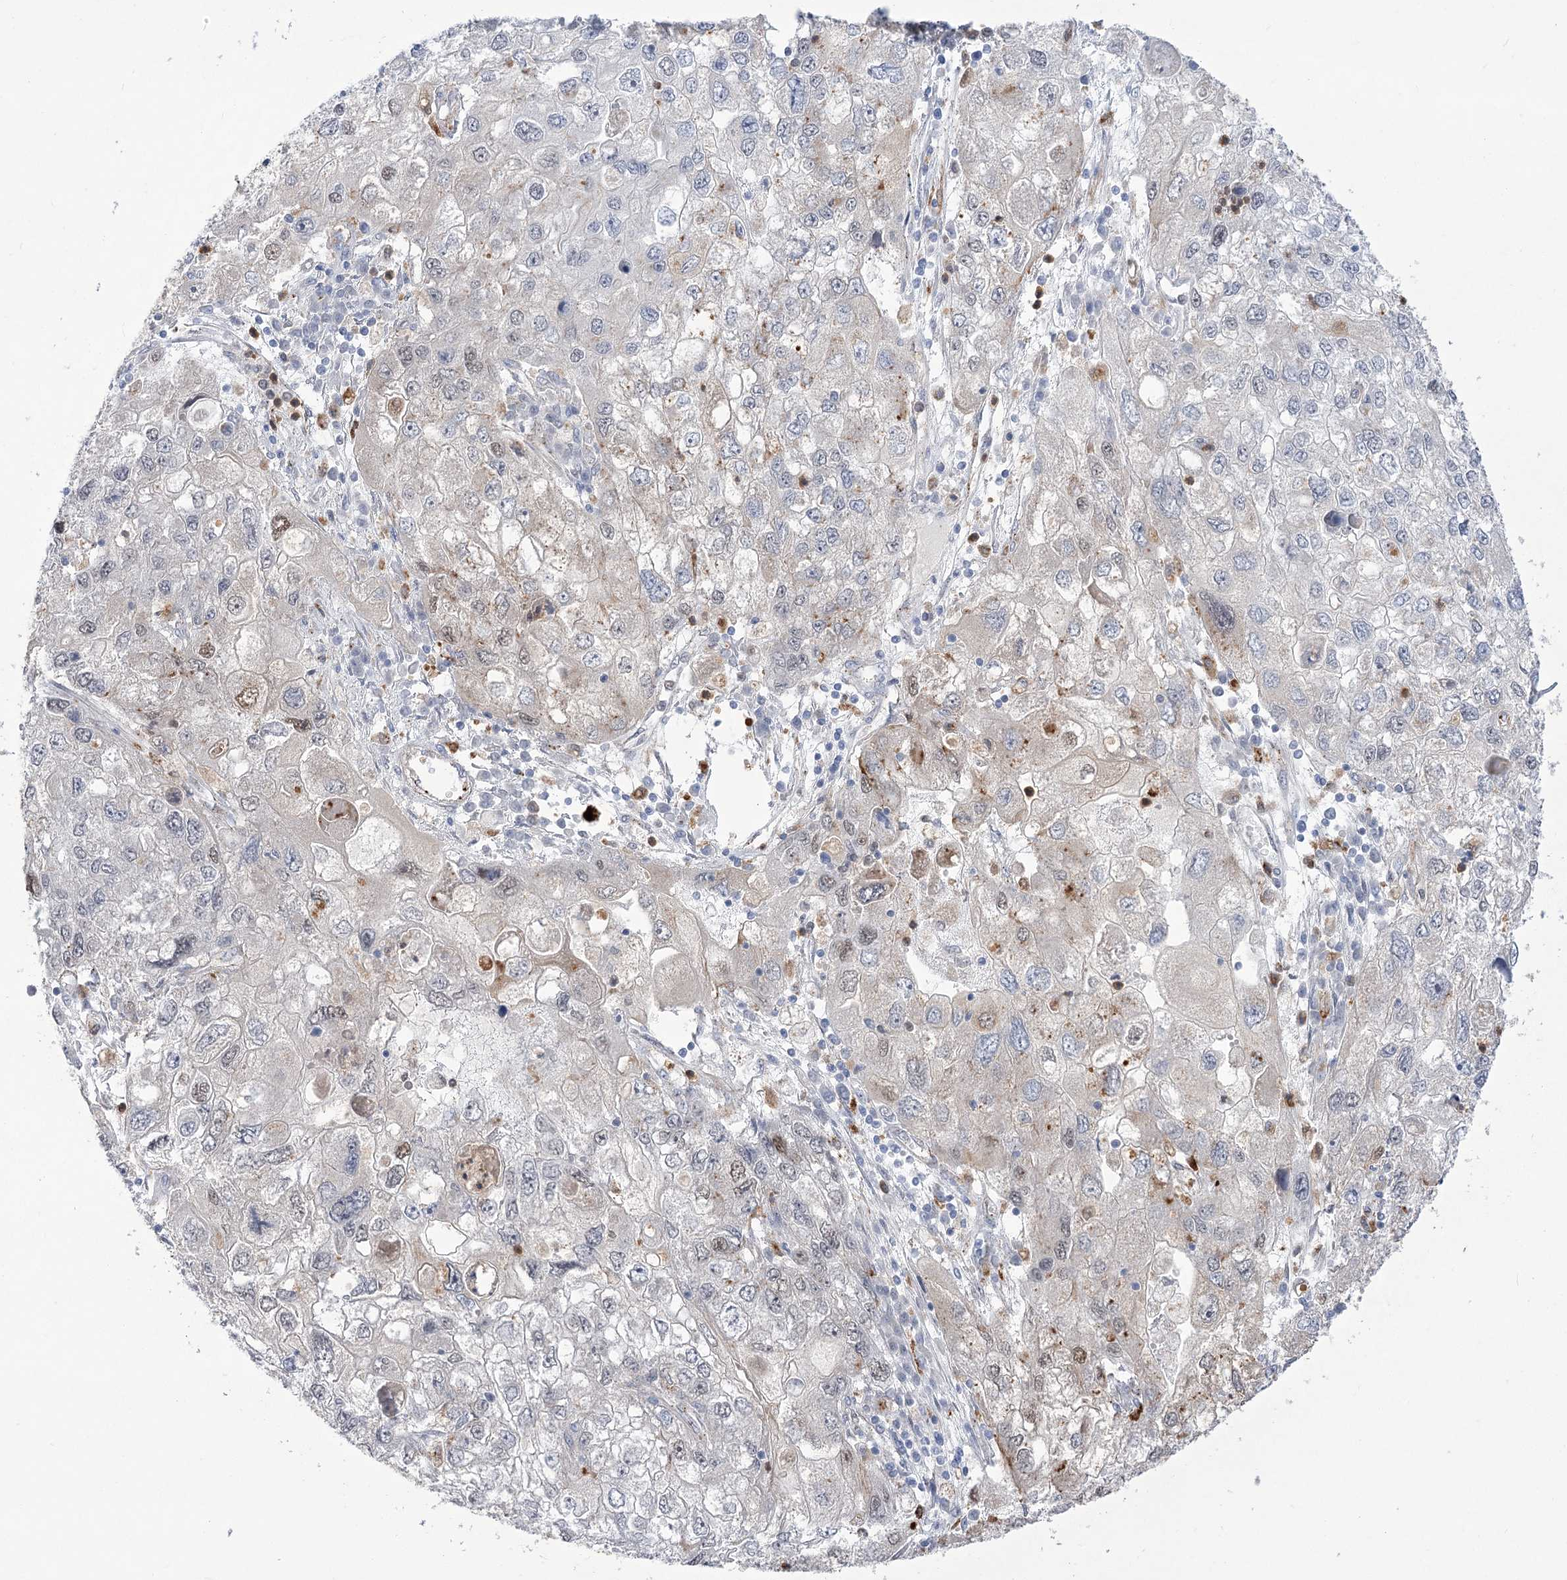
{"staining": {"intensity": "weak", "quantity": "<25%", "location": "cytoplasmic/membranous,nuclear"}, "tissue": "endometrial cancer", "cell_type": "Tumor cells", "image_type": "cancer", "snomed": [{"axis": "morphology", "description": "Adenocarcinoma, NOS"}, {"axis": "topography", "description": "Endometrium"}], "caption": "Tumor cells show no significant protein positivity in adenocarcinoma (endometrial). (Brightfield microscopy of DAB (3,3'-diaminobenzidine) immunohistochemistry (IHC) at high magnification).", "gene": "SIAE", "patient": {"sex": "female", "age": 49}}